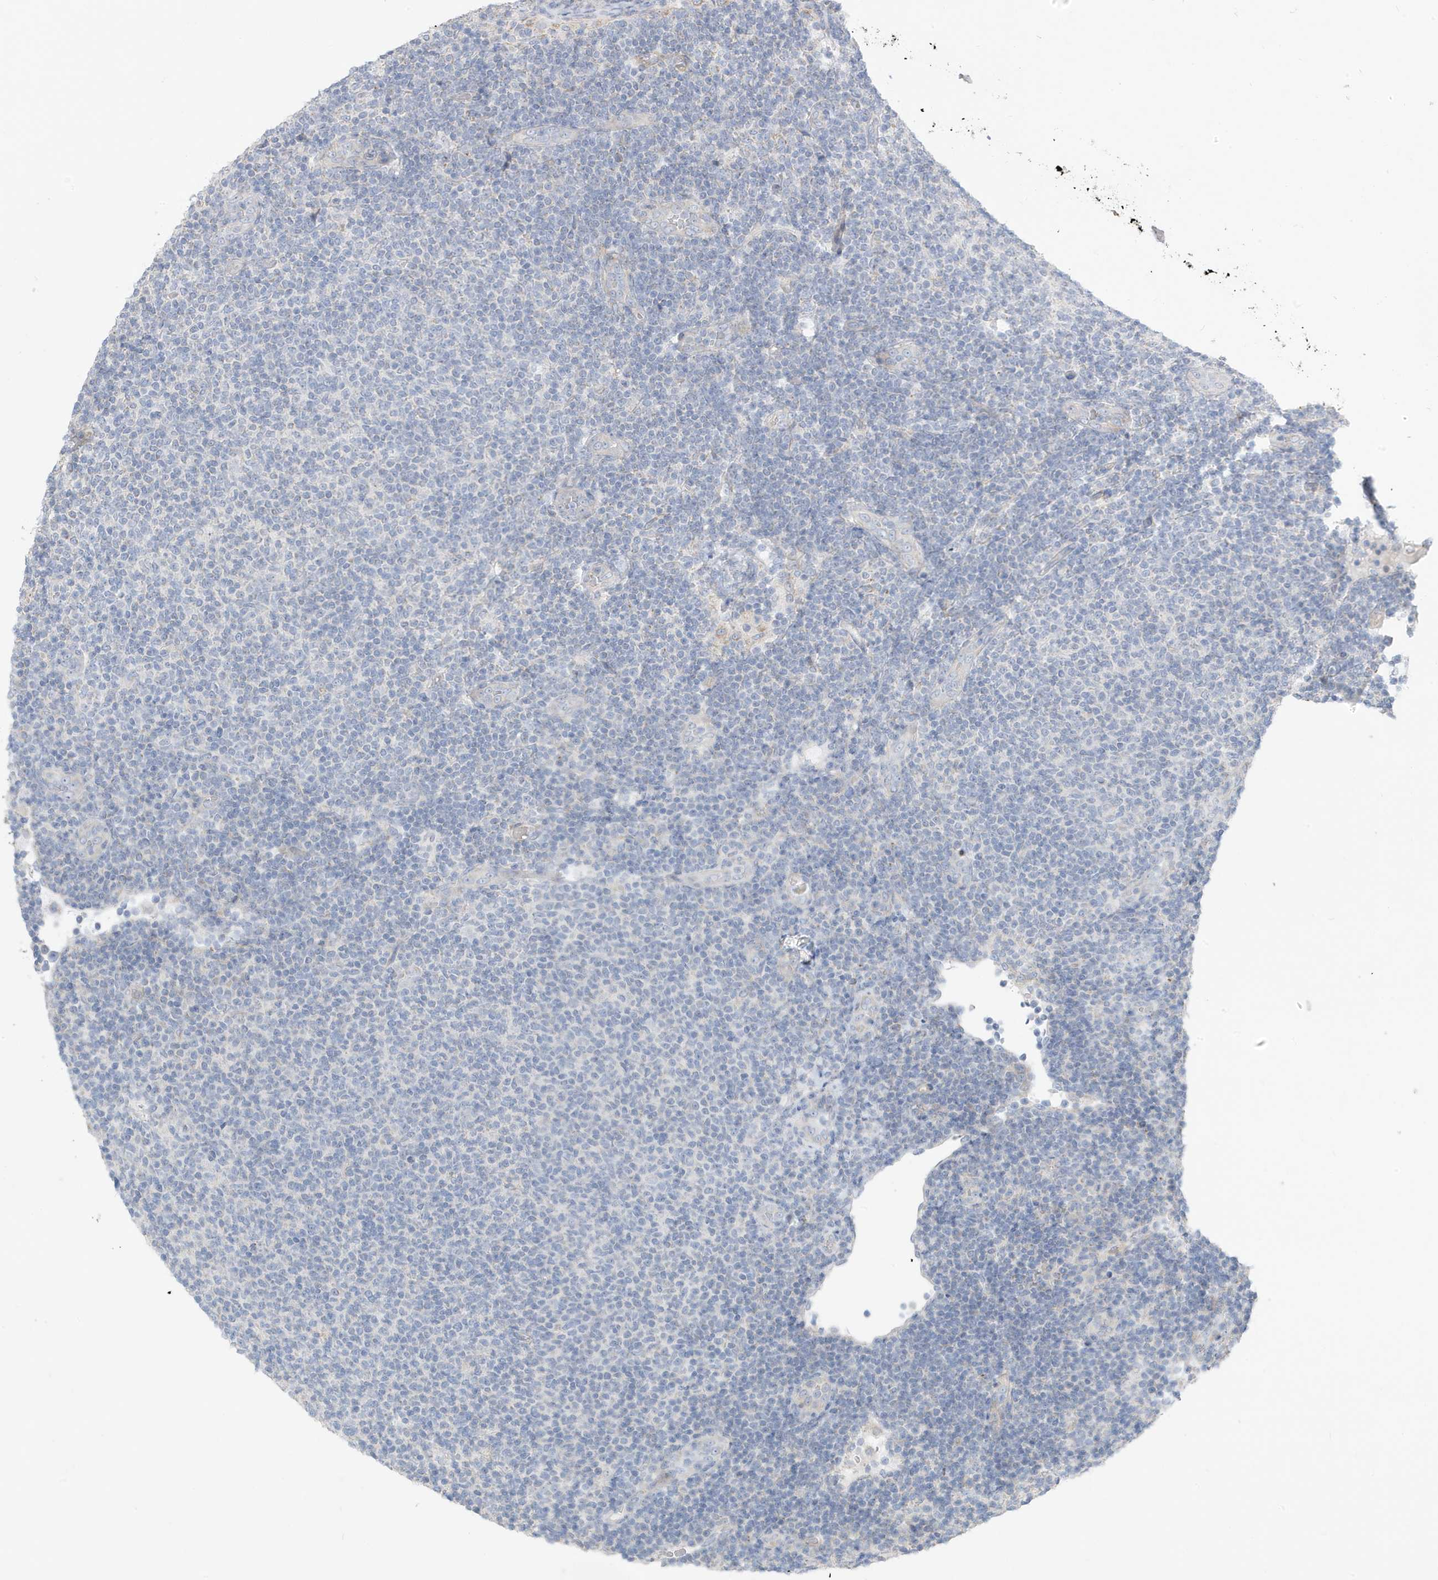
{"staining": {"intensity": "negative", "quantity": "none", "location": "none"}, "tissue": "lymphoma", "cell_type": "Tumor cells", "image_type": "cancer", "snomed": [{"axis": "morphology", "description": "Malignant lymphoma, non-Hodgkin's type, Low grade"}, {"axis": "topography", "description": "Lymph node"}], "caption": "This histopathology image is of lymphoma stained with immunohistochemistry (IHC) to label a protein in brown with the nuclei are counter-stained blue. There is no expression in tumor cells. (DAB IHC with hematoxylin counter stain).", "gene": "ATP13A5", "patient": {"sex": "male", "age": 66}}